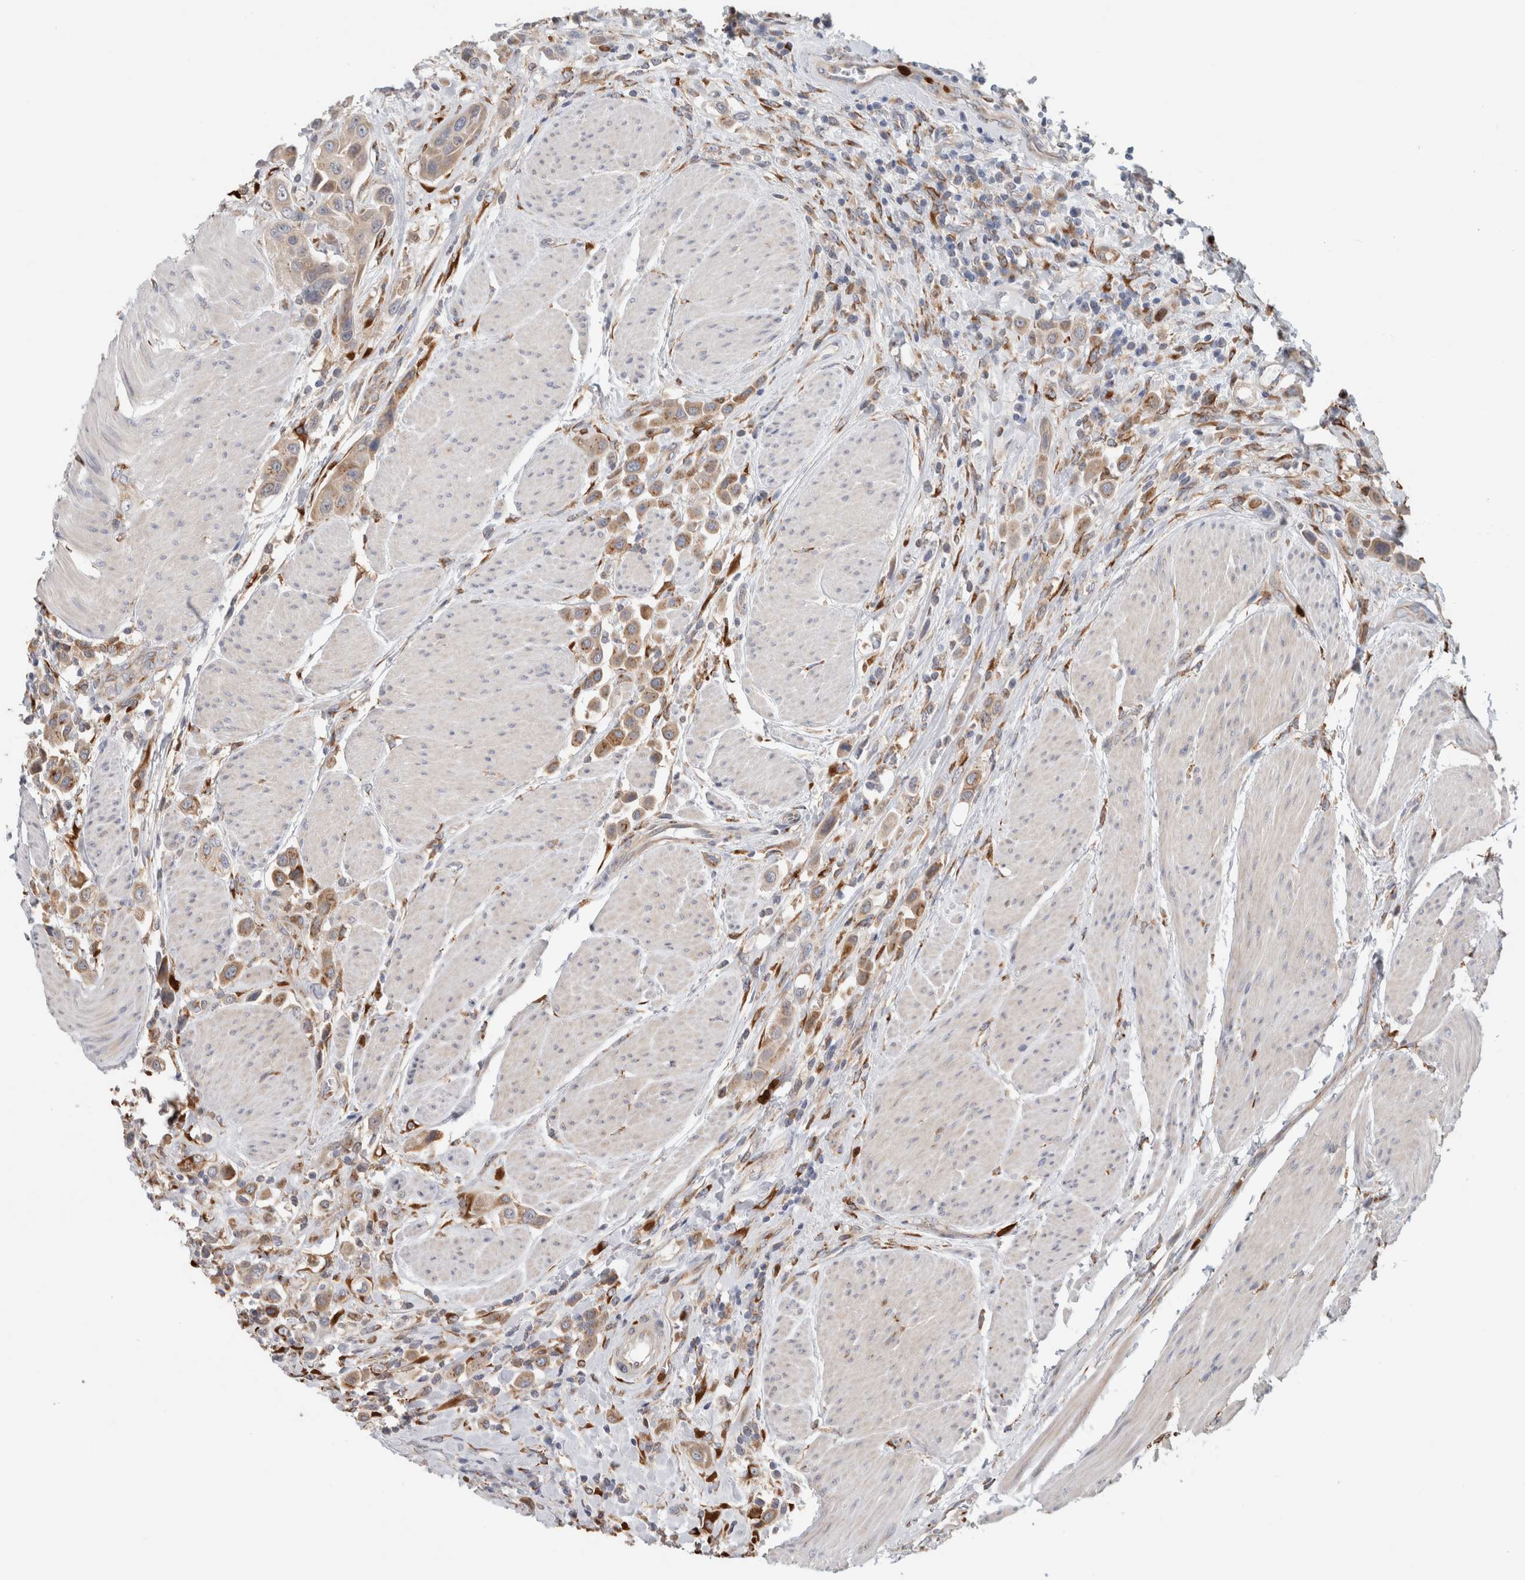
{"staining": {"intensity": "moderate", "quantity": "25%-75%", "location": "cytoplasmic/membranous"}, "tissue": "urothelial cancer", "cell_type": "Tumor cells", "image_type": "cancer", "snomed": [{"axis": "morphology", "description": "Urothelial carcinoma, High grade"}, {"axis": "topography", "description": "Urinary bladder"}], "caption": "Approximately 25%-75% of tumor cells in human urothelial cancer demonstrate moderate cytoplasmic/membranous protein staining as visualized by brown immunohistochemical staining.", "gene": "P4HA1", "patient": {"sex": "male", "age": 50}}